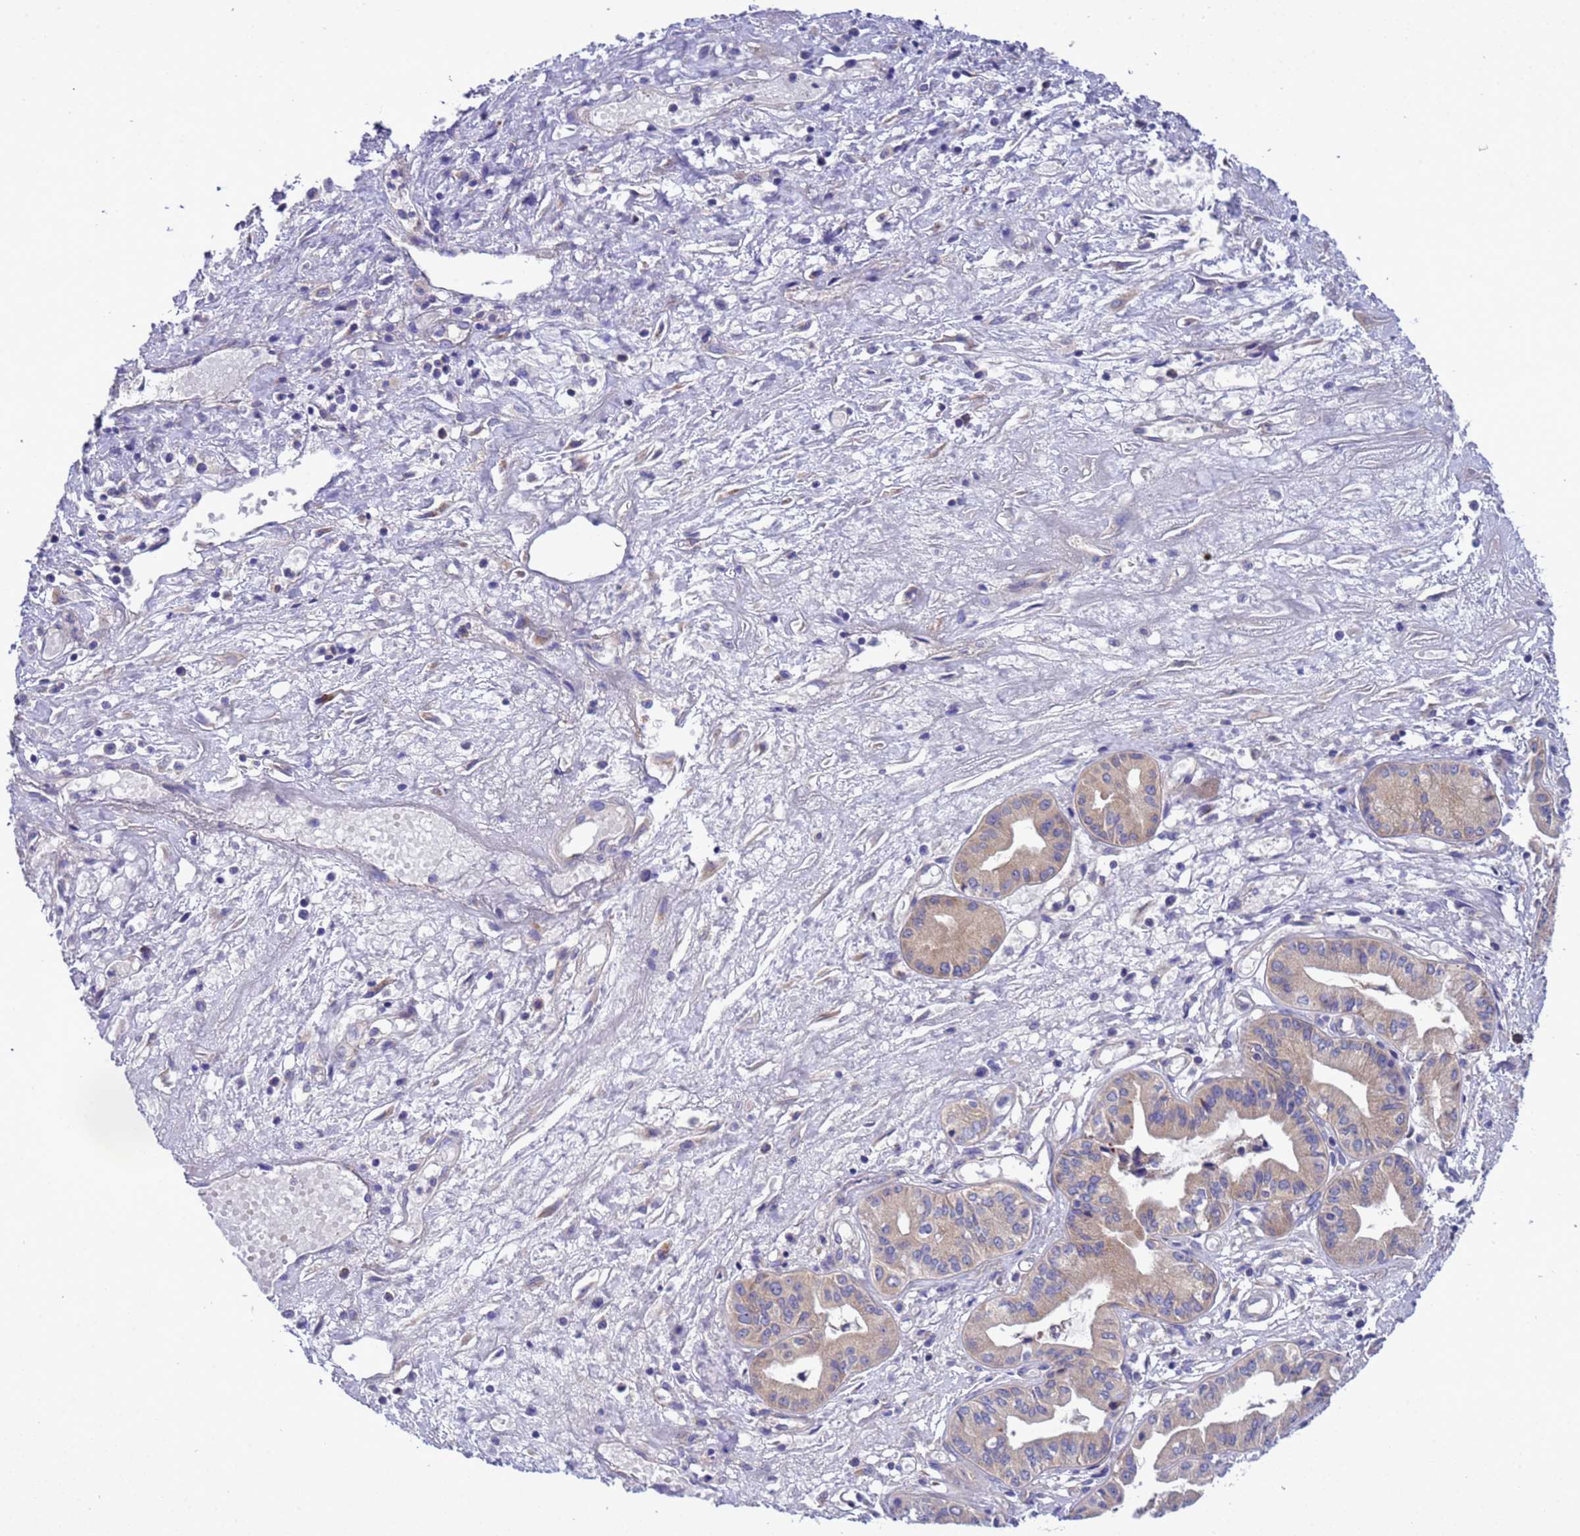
{"staining": {"intensity": "weak", "quantity": "<25%", "location": "cytoplasmic/membranous"}, "tissue": "pancreatic cancer", "cell_type": "Tumor cells", "image_type": "cancer", "snomed": [{"axis": "morphology", "description": "Adenocarcinoma, NOS"}, {"axis": "topography", "description": "Pancreas"}], "caption": "Immunohistochemical staining of pancreatic cancer displays no significant positivity in tumor cells.", "gene": "RC3H2", "patient": {"sex": "female", "age": 50}}